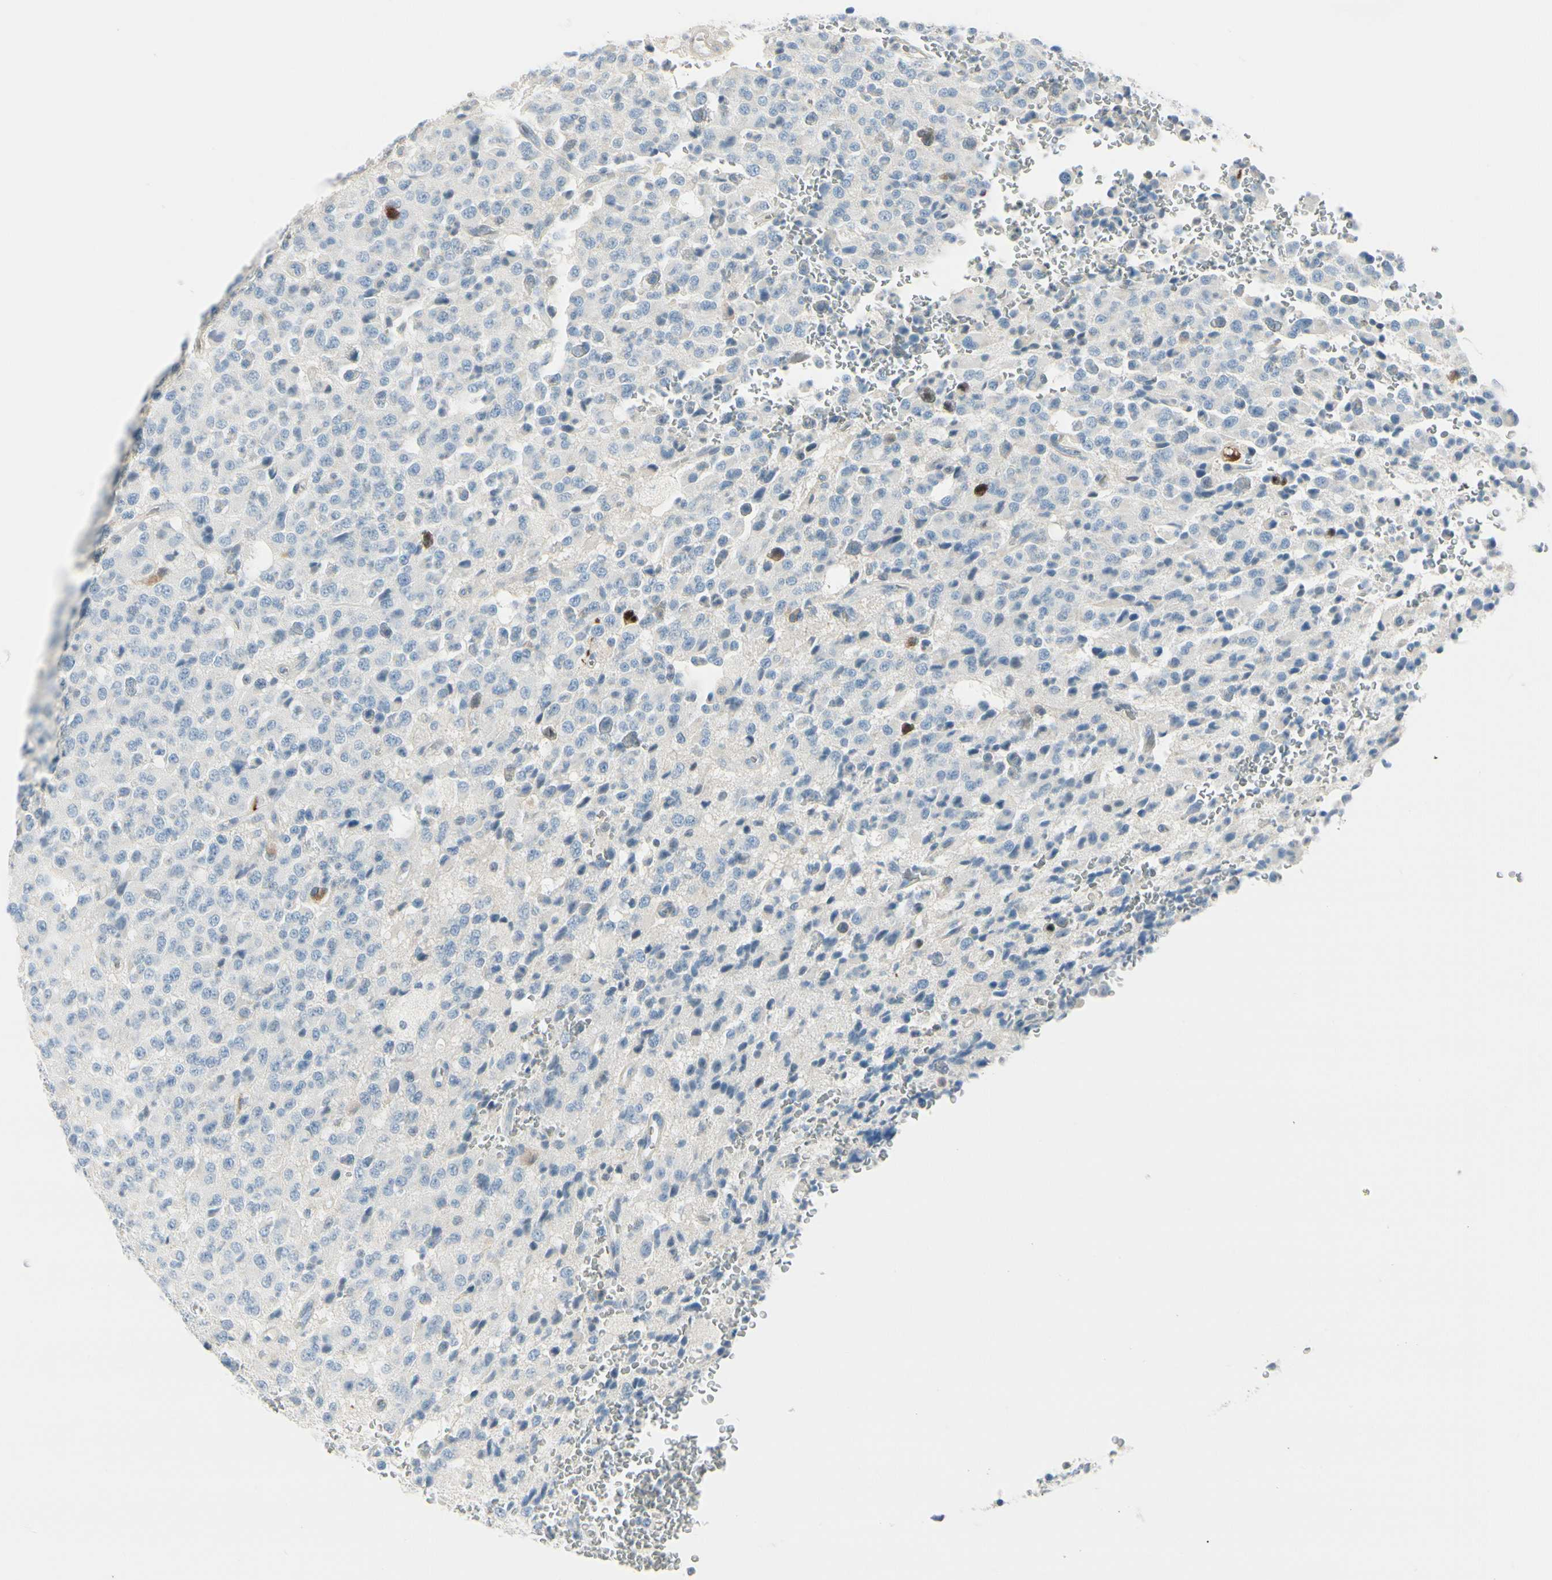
{"staining": {"intensity": "moderate", "quantity": "<25%", "location": "cytoplasmic/membranous"}, "tissue": "glioma", "cell_type": "Tumor cells", "image_type": "cancer", "snomed": [{"axis": "morphology", "description": "Glioma, malignant, High grade"}, {"axis": "topography", "description": "pancreas cauda"}], "caption": "Malignant high-grade glioma stained with DAB IHC displays low levels of moderate cytoplasmic/membranous expression in approximately <25% of tumor cells.", "gene": "TRAF1", "patient": {"sex": "male", "age": 60}}